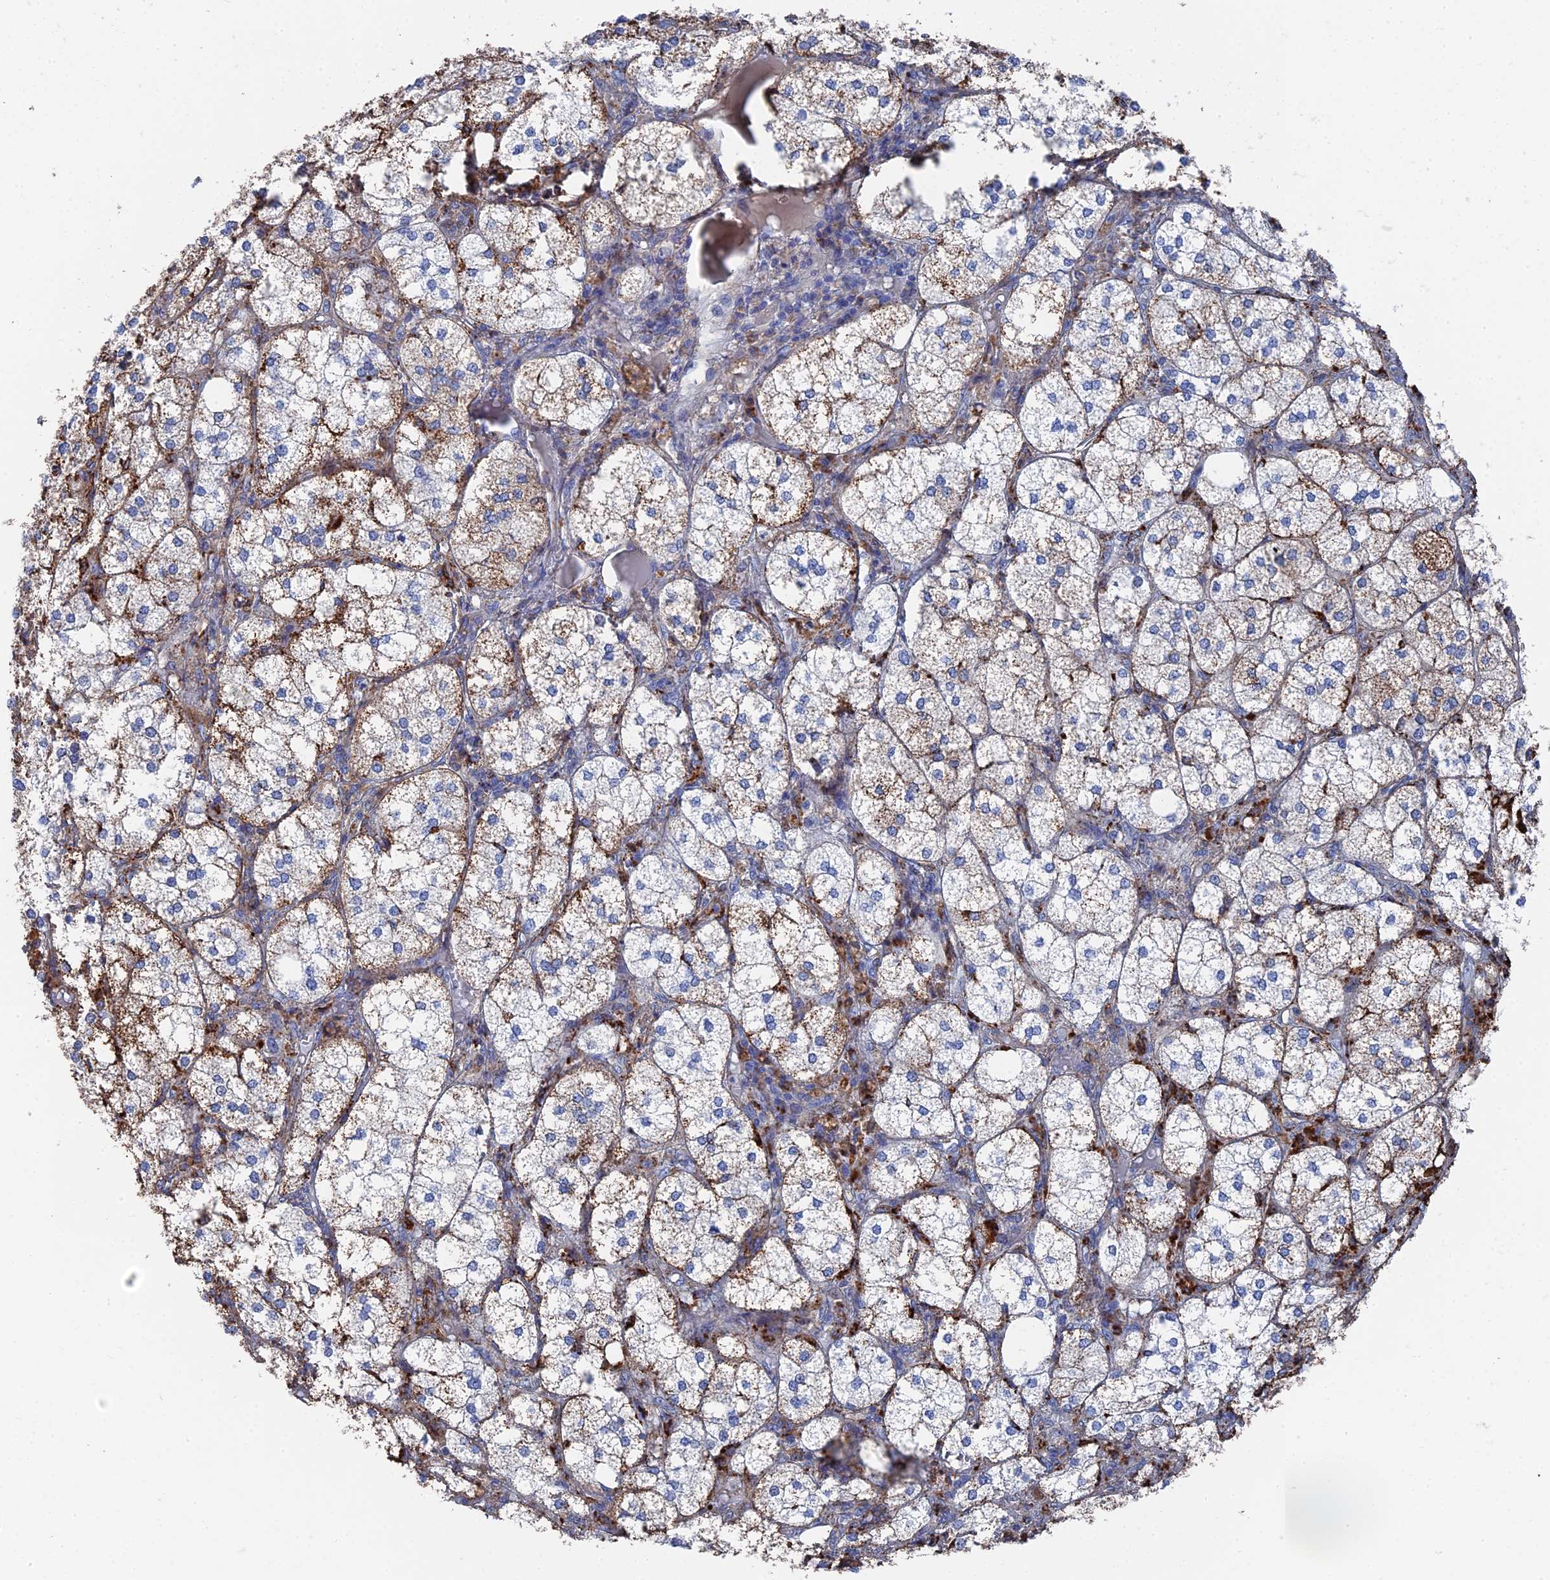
{"staining": {"intensity": "moderate", "quantity": "25%-75%", "location": "cytoplasmic/membranous"}, "tissue": "adrenal gland", "cell_type": "Glandular cells", "image_type": "normal", "snomed": [{"axis": "morphology", "description": "Normal tissue, NOS"}, {"axis": "topography", "description": "Adrenal gland"}], "caption": "Adrenal gland stained with immunohistochemistry (IHC) demonstrates moderate cytoplasmic/membranous positivity in about 25%-75% of glandular cells.", "gene": "STRA6", "patient": {"sex": "female", "age": 61}}